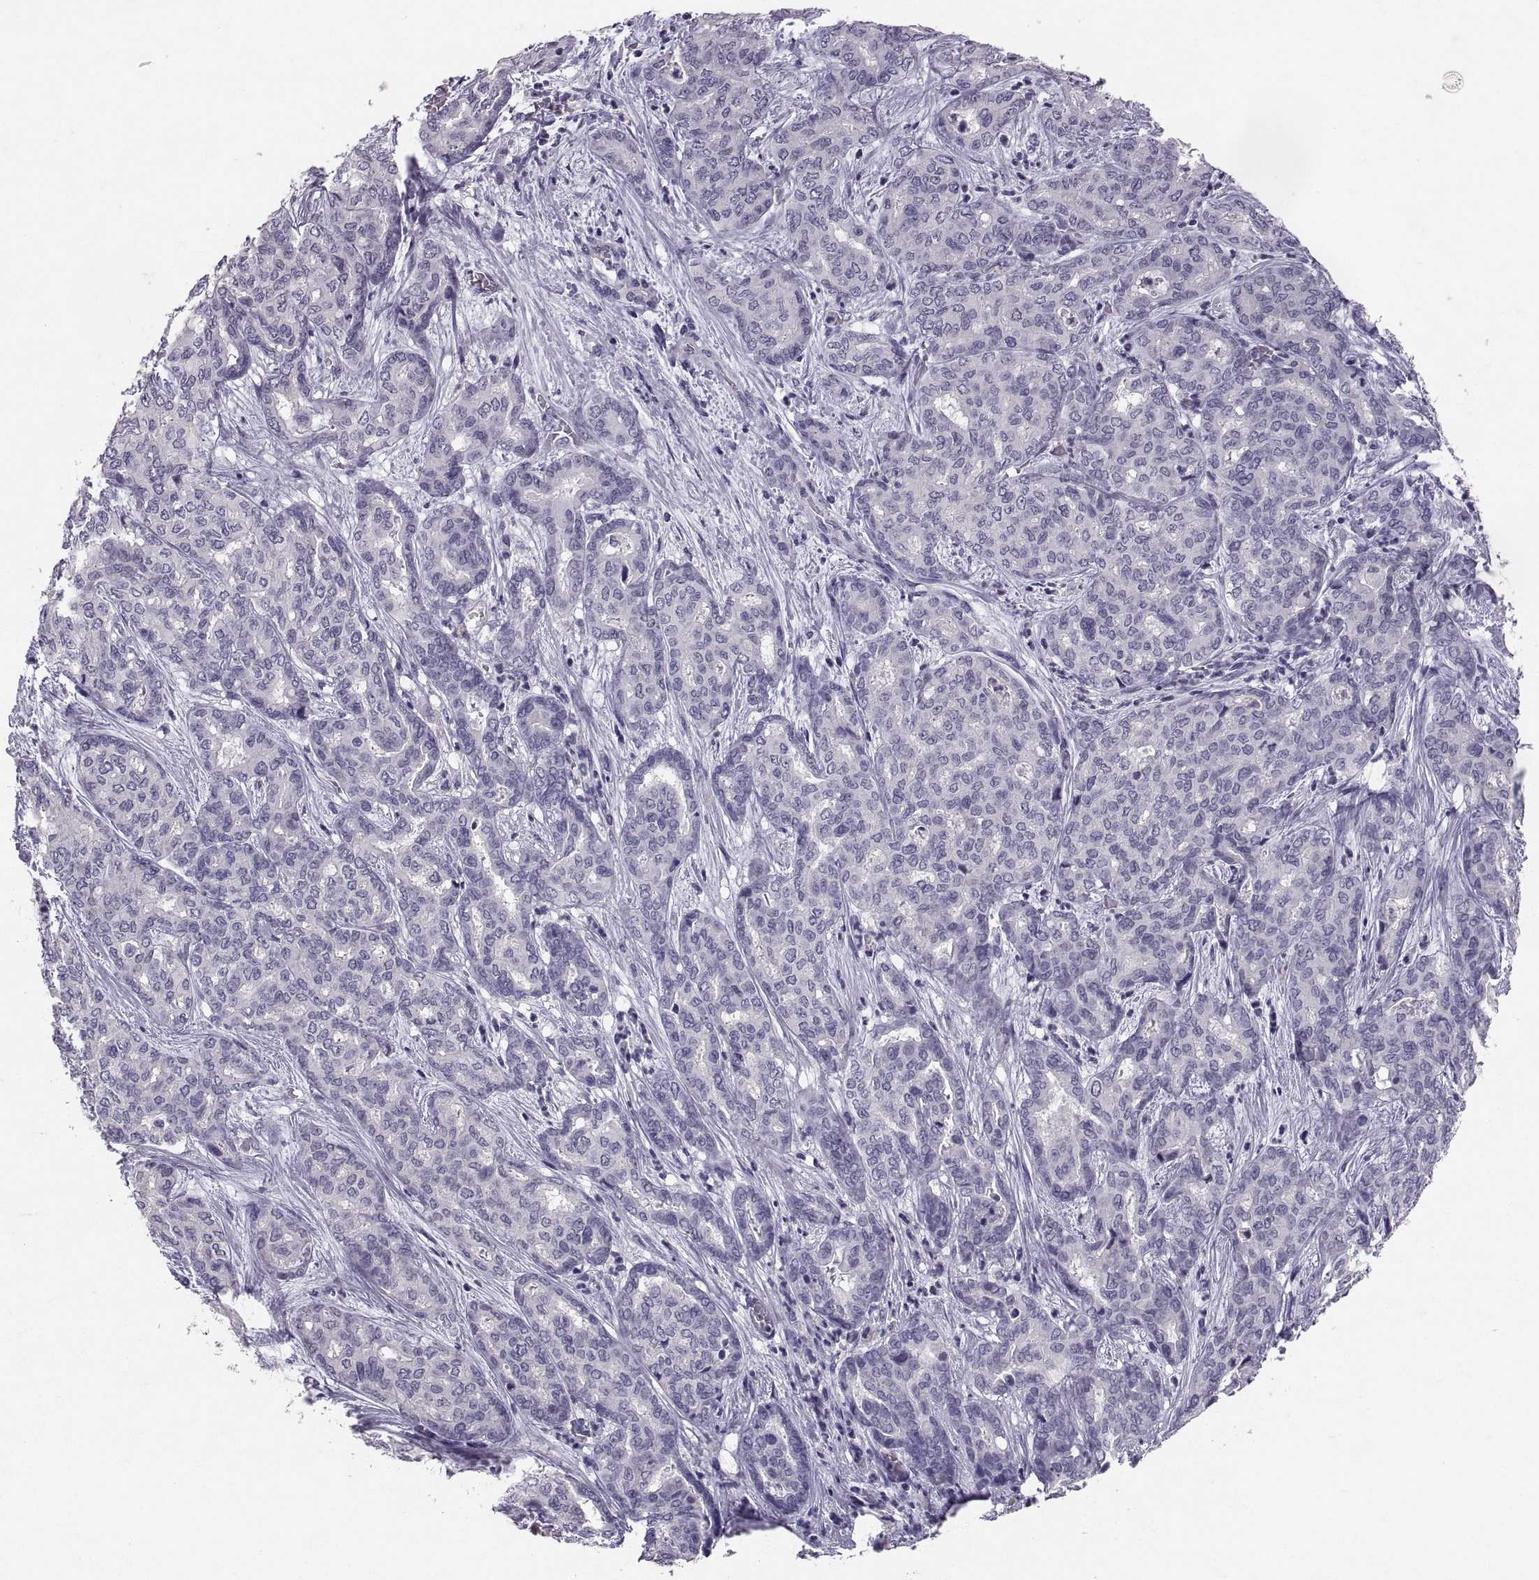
{"staining": {"intensity": "negative", "quantity": "none", "location": "none"}, "tissue": "liver cancer", "cell_type": "Tumor cells", "image_type": "cancer", "snomed": [{"axis": "morphology", "description": "Cholangiocarcinoma"}, {"axis": "topography", "description": "Liver"}], "caption": "A micrograph of human cholangiocarcinoma (liver) is negative for staining in tumor cells. The staining is performed using DAB brown chromogen with nuclei counter-stained in using hematoxylin.", "gene": "PTN", "patient": {"sex": "female", "age": 64}}